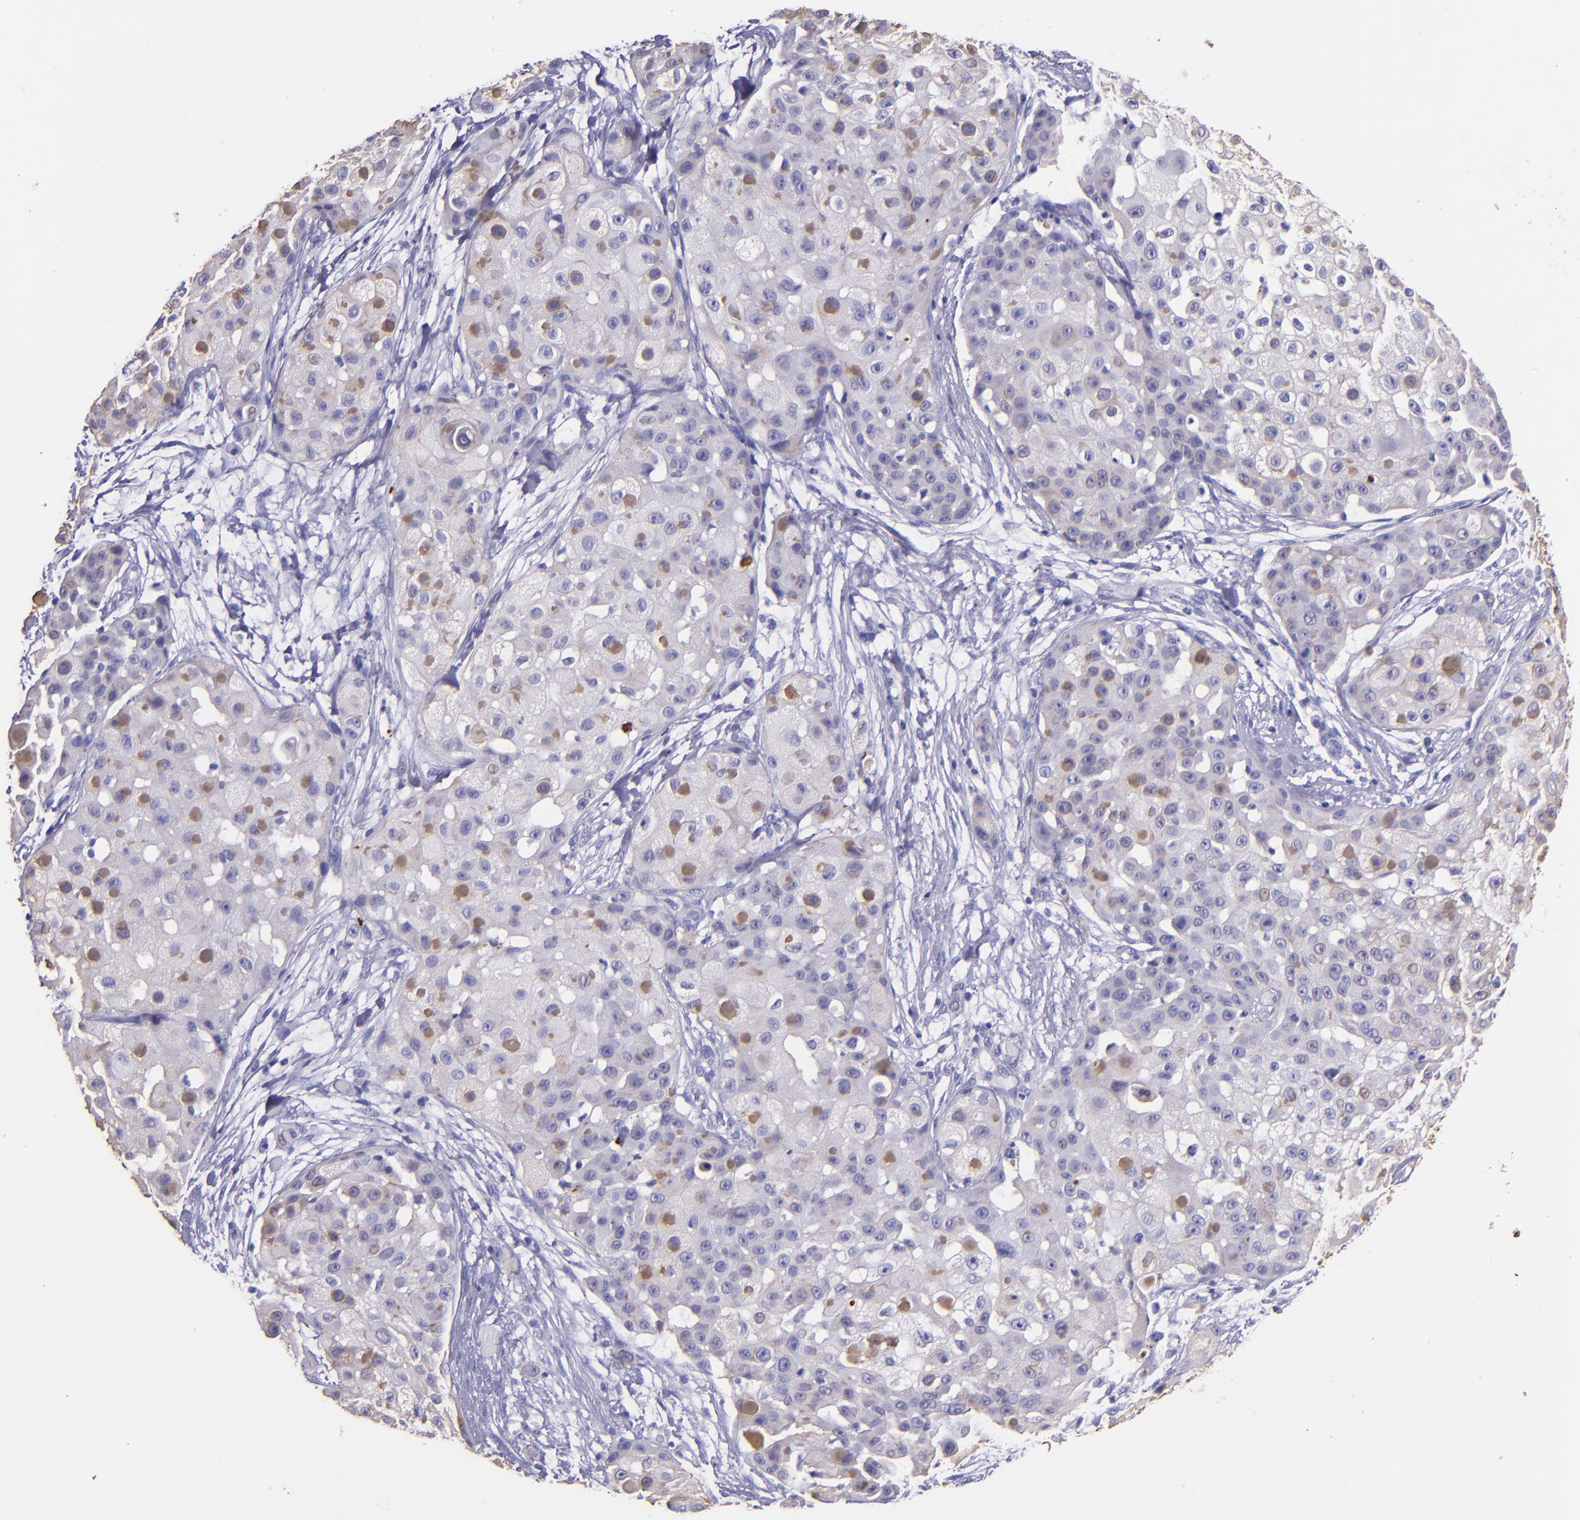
{"staining": {"intensity": "moderate", "quantity": "<25%", "location": "cytoplasmic/membranous"}, "tissue": "skin cancer", "cell_type": "Tumor cells", "image_type": "cancer", "snomed": [{"axis": "morphology", "description": "Squamous cell carcinoma, NOS"}, {"axis": "topography", "description": "Skin"}], "caption": "This micrograph demonstrates immunohistochemistry (IHC) staining of human skin cancer (squamous cell carcinoma), with low moderate cytoplasmic/membranous expression in about <25% of tumor cells.", "gene": "KRT4", "patient": {"sex": "female", "age": 57}}